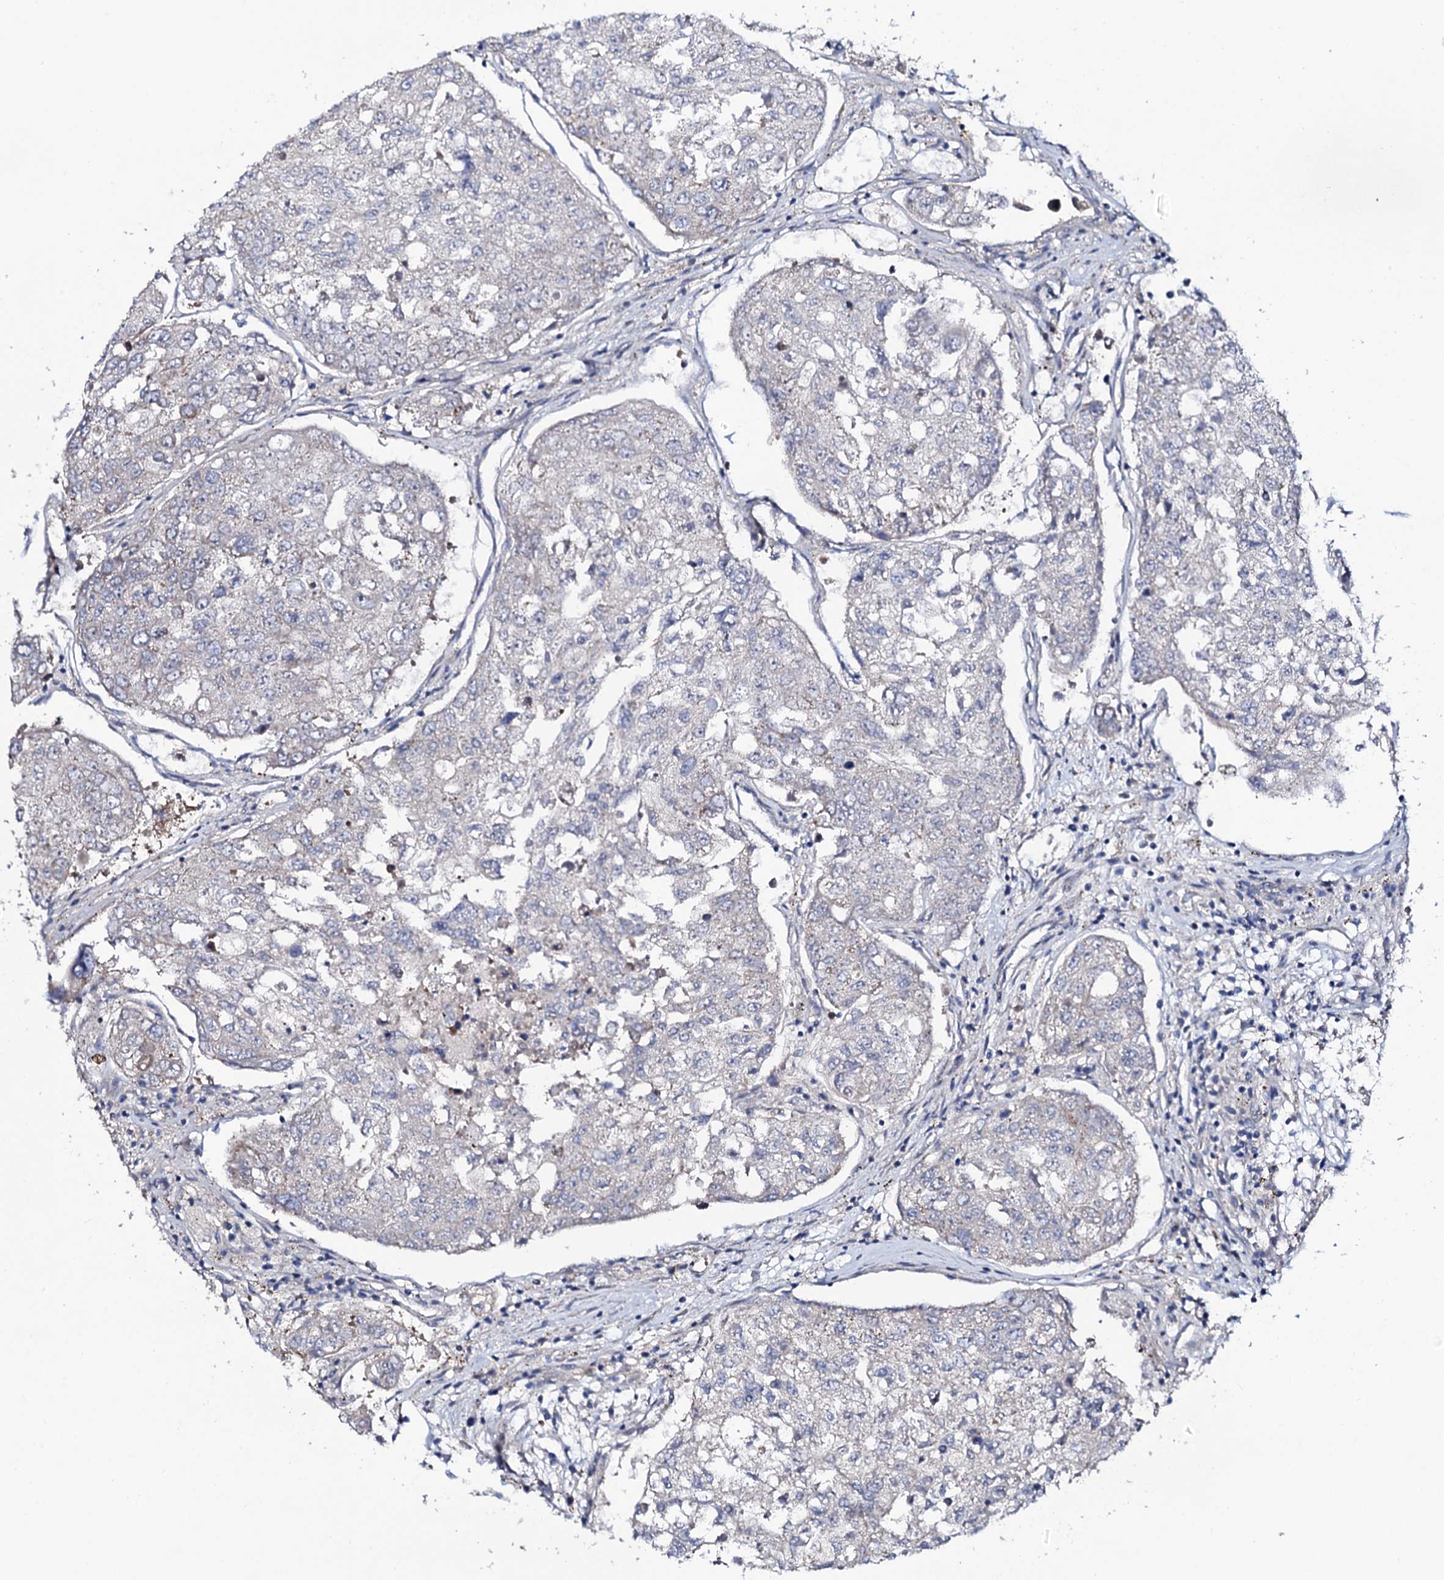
{"staining": {"intensity": "negative", "quantity": "none", "location": "none"}, "tissue": "urothelial cancer", "cell_type": "Tumor cells", "image_type": "cancer", "snomed": [{"axis": "morphology", "description": "Urothelial carcinoma, High grade"}, {"axis": "topography", "description": "Lymph node"}, {"axis": "topography", "description": "Urinary bladder"}], "caption": "DAB (3,3'-diaminobenzidine) immunohistochemical staining of urothelial cancer reveals no significant expression in tumor cells.", "gene": "PPP1R3D", "patient": {"sex": "male", "age": 51}}